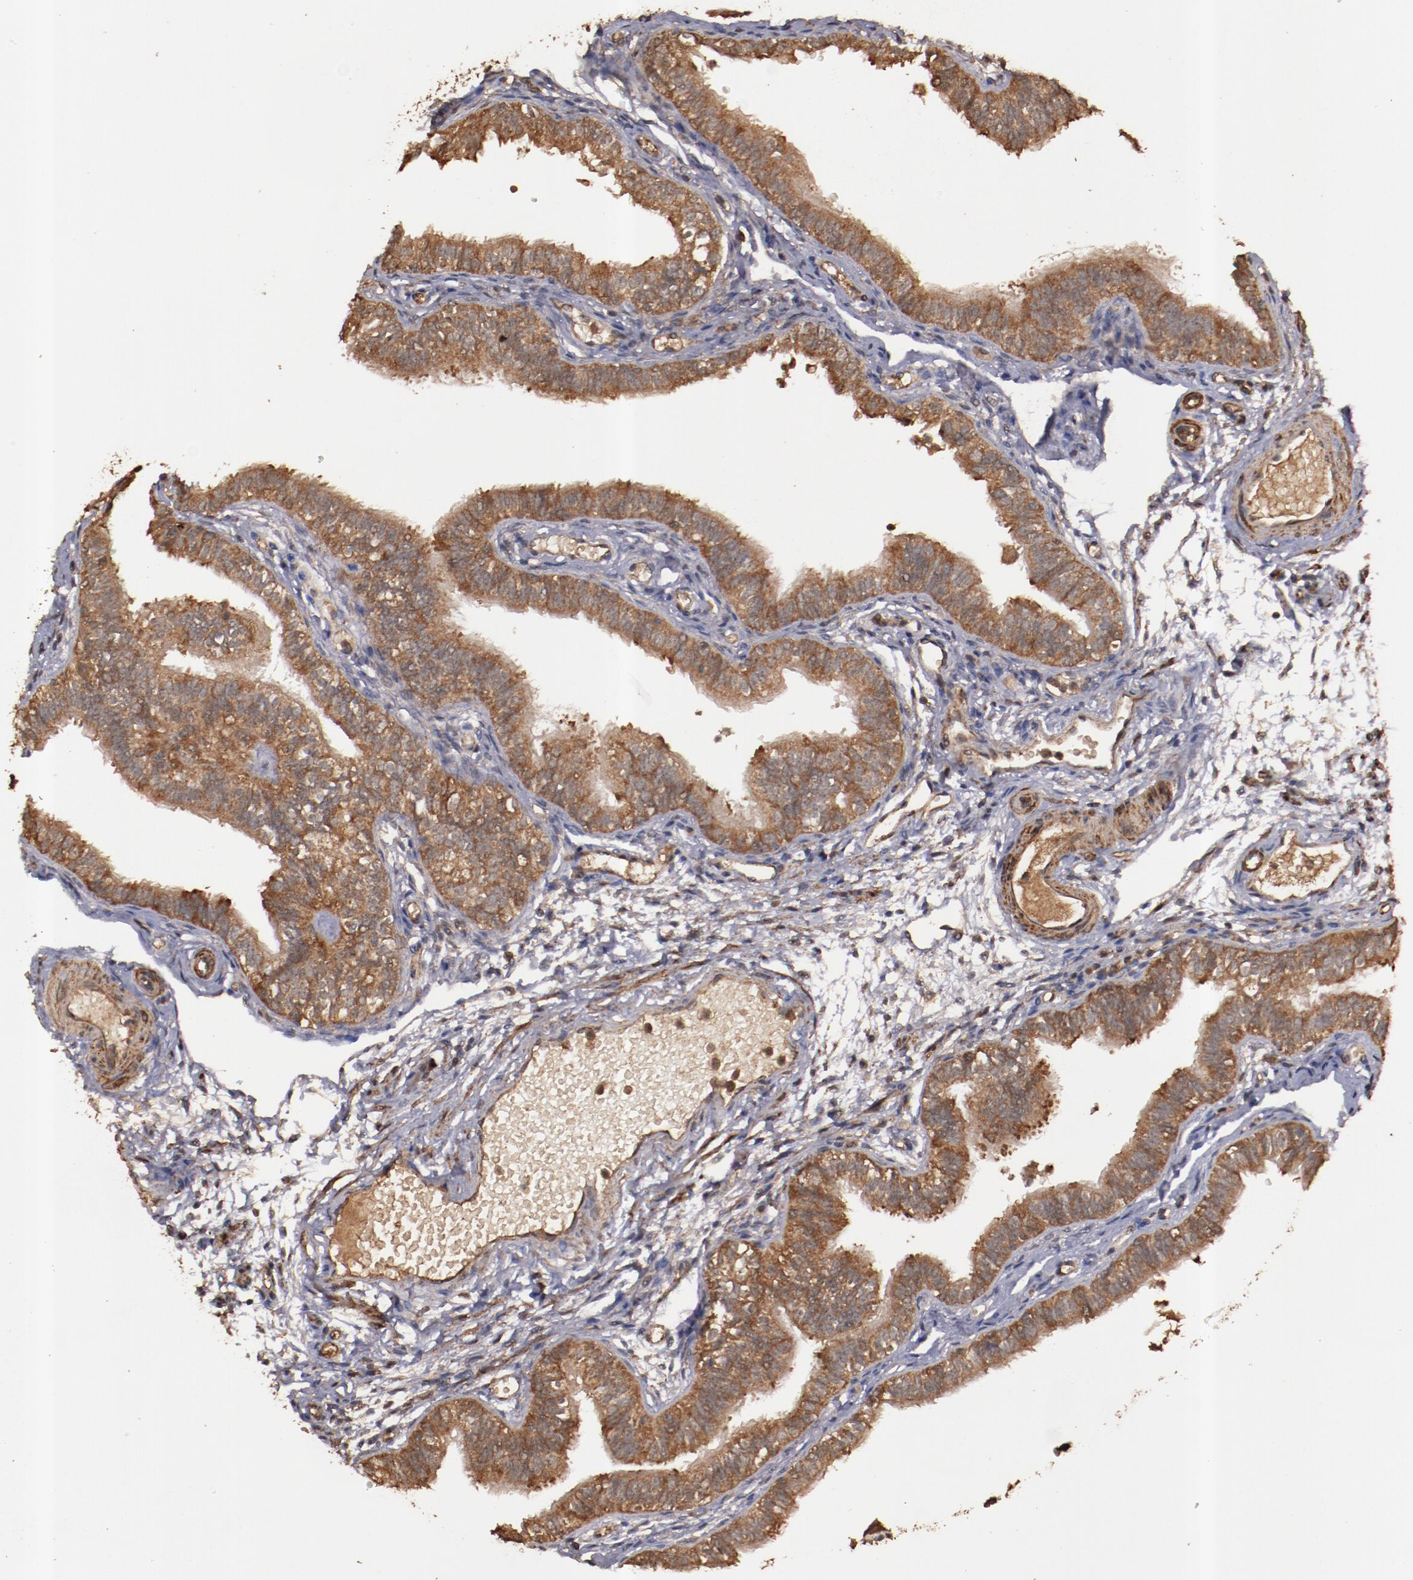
{"staining": {"intensity": "strong", "quantity": ">75%", "location": "cytoplasmic/membranous"}, "tissue": "fallopian tube", "cell_type": "Glandular cells", "image_type": "normal", "snomed": [{"axis": "morphology", "description": "Normal tissue, NOS"}, {"axis": "morphology", "description": "Dermoid, NOS"}, {"axis": "topography", "description": "Fallopian tube"}], "caption": "A brown stain highlights strong cytoplasmic/membranous positivity of a protein in glandular cells of benign fallopian tube. The staining is performed using DAB brown chromogen to label protein expression. The nuclei are counter-stained blue using hematoxylin.", "gene": "TXNDC16", "patient": {"sex": "female", "age": 33}}